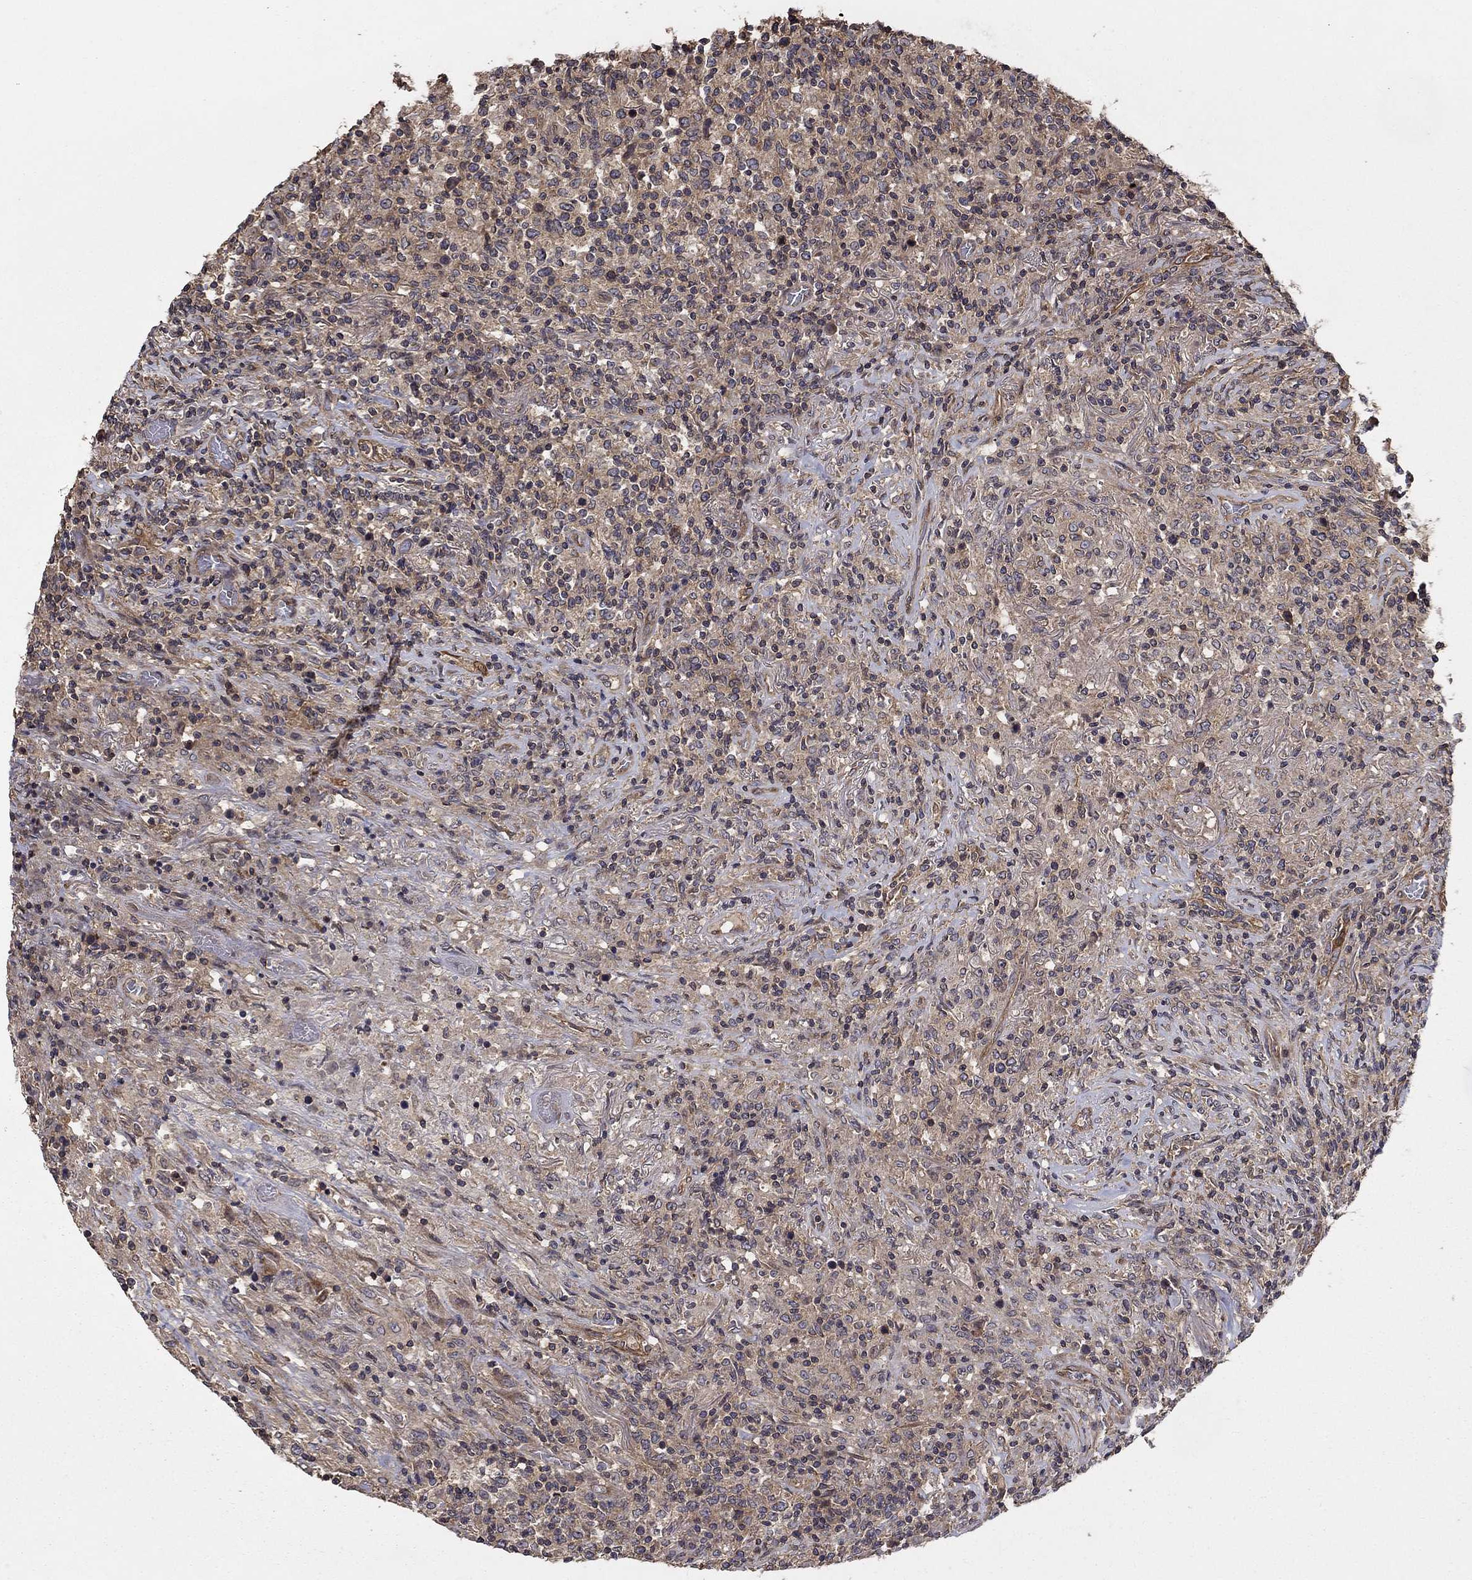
{"staining": {"intensity": "weak", "quantity": ">75%", "location": "cytoplasmic/membranous"}, "tissue": "lymphoma", "cell_type": "Tumor cells", "image_type": "cancer", "snomed": [{"axis": "morphology", "description": "Malignant lymphoma, non-Hodgkin's type, High grade"}, {"axis": "topography", "description": "Lung"}], "caption": "Approximately >75% of tumor cells in human lymphoma display weak cytoplasmic/membranous protein expression as visualized by brown immunohistochemical staining.", "gene": "BMERB1", "patient": {"sex": "male", "age": 79}}